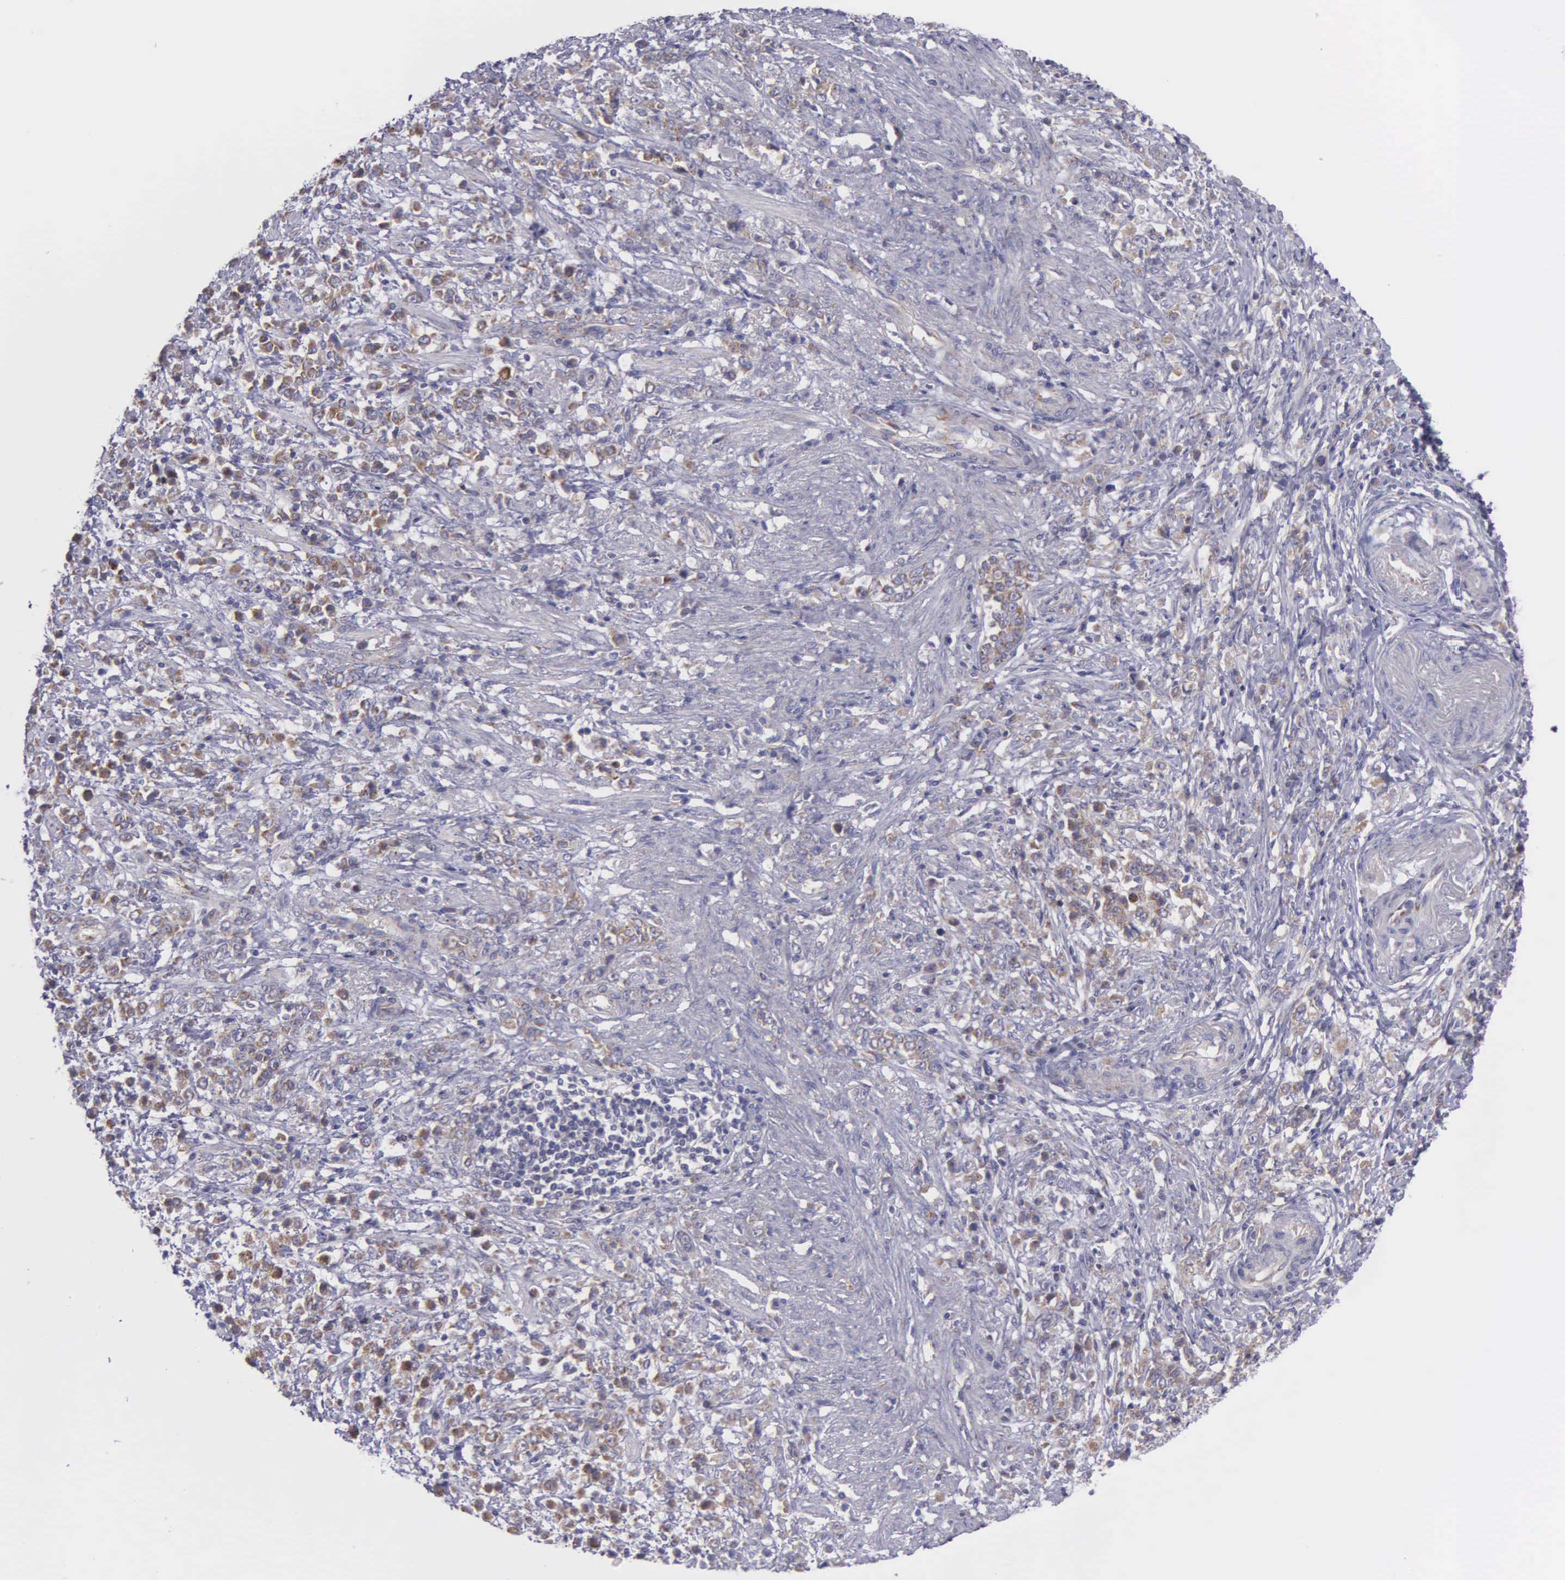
{"staining": {"intensity": "weak", "quantity": "25%-75%", "location": "cytoplasmic/membranous"}, "tissue": "stomach cancer", "cell_type": "Tumor cells", "image_type": "cancer", "snomed": [{"axis": "morphology", "description": "Adenocarcinoma, NOS"}, {"axis": "topography", "description": "Stomach, lower"}], "caption": "Immunohistochemistry (IHC) of human stomach adenocarcinoma exhibits low levels of weak cytoplasmic/membranous positivity in about 25%-75% of tumor cells. The staining was performed using DAB, with brown indicating positive protein expression. Nuclei are stained blue with hematoxylin.", "gene": "SYNJ2BP", "patient": {"sex": "male", "age": 88}}